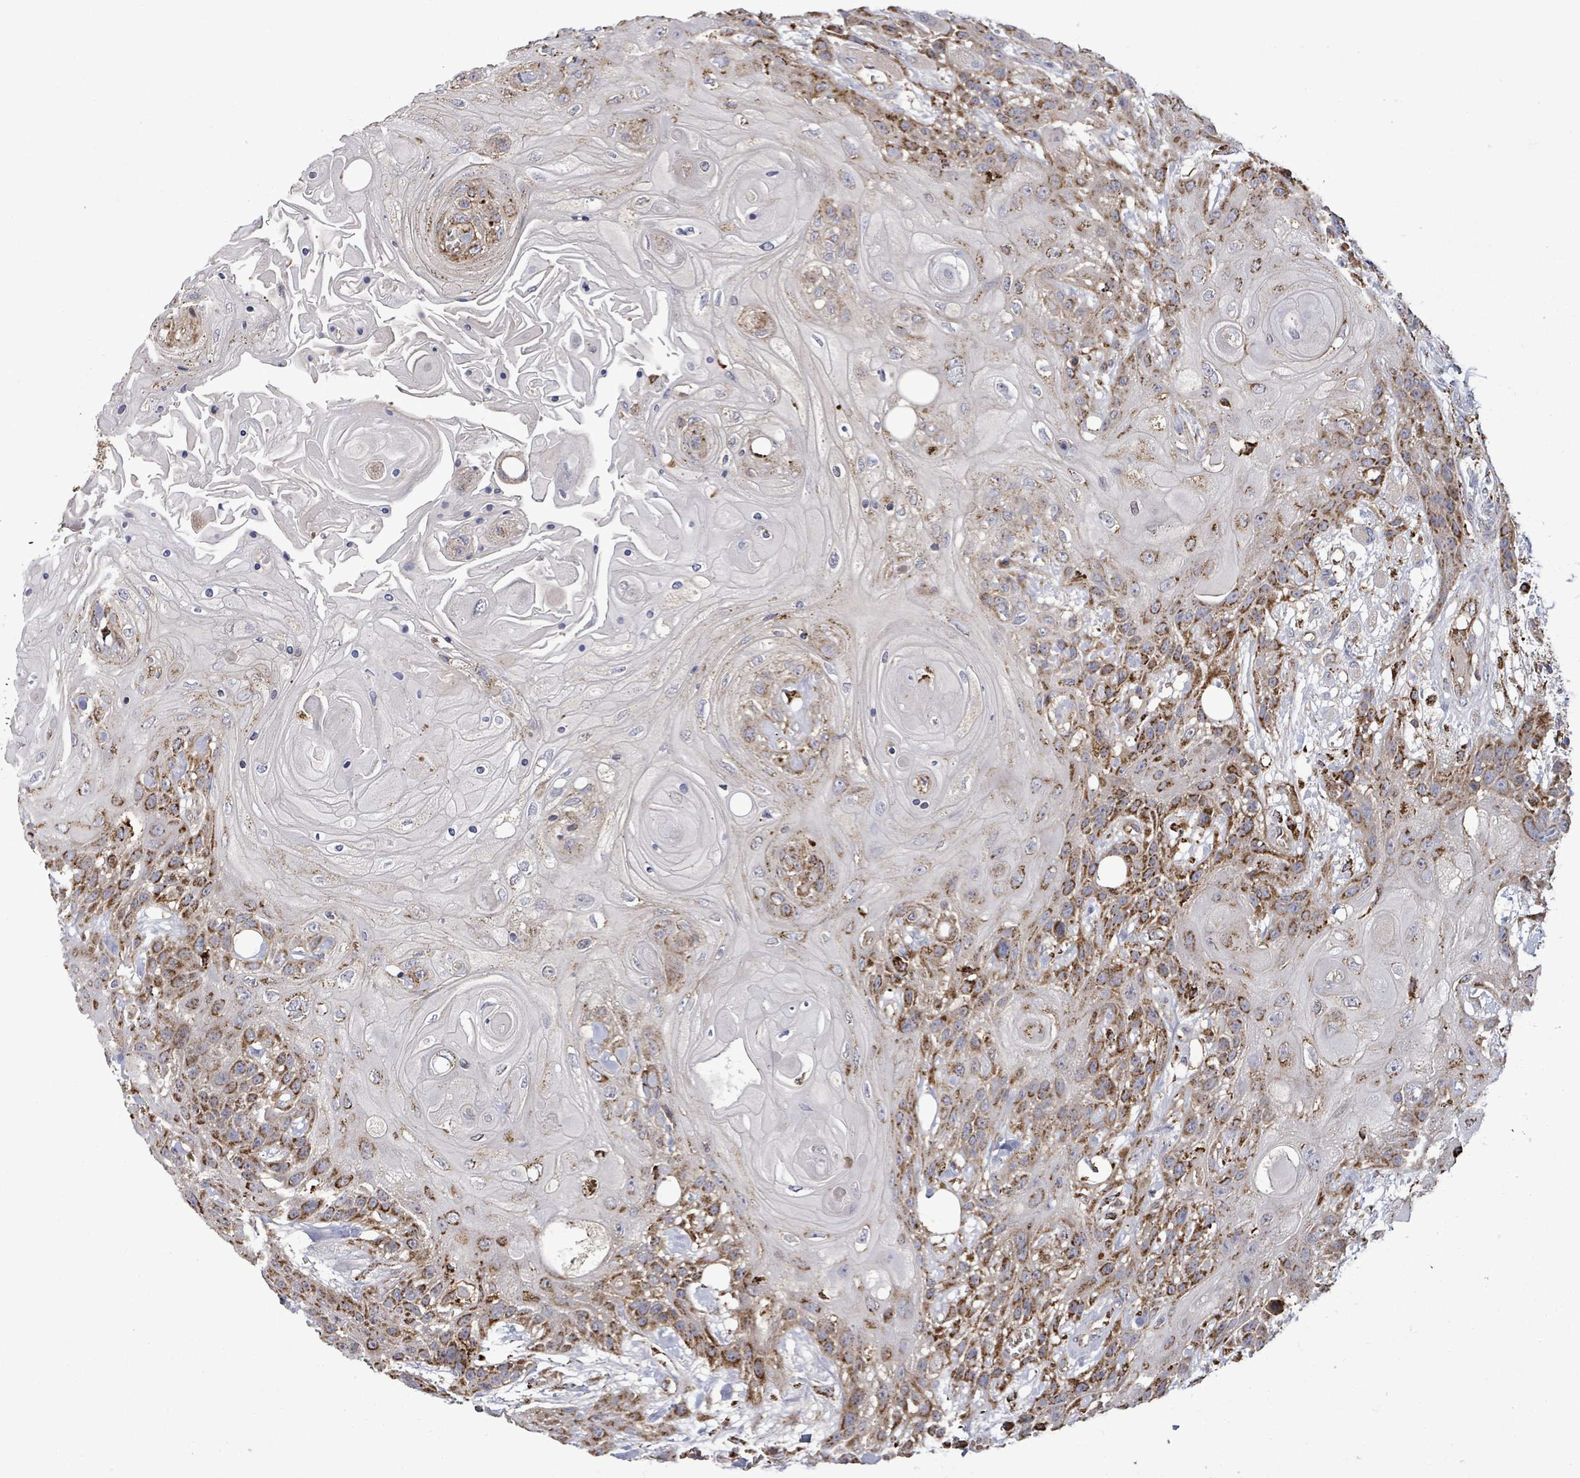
{"staining": {"intensity": "strong", "quantity": "<25%", "location": "cytoplasmic/membranous"}, "tissue": "head and neck cancer", "cell_type": "Tumor cells", "image_type": "cancer", "snomed": [{"axis": "morphology", "description": "Squamous cell carcinoma, NOS"}, {"axis": "topography", "description": "Head-Neck"}], "caption": "Head and neck cancer tissue reveals strong cytoplasmic/membranous staining in approximately <25% of tumor cells", "gene": "MTMR12", "patient": {"sex": "female", "age": 43}}